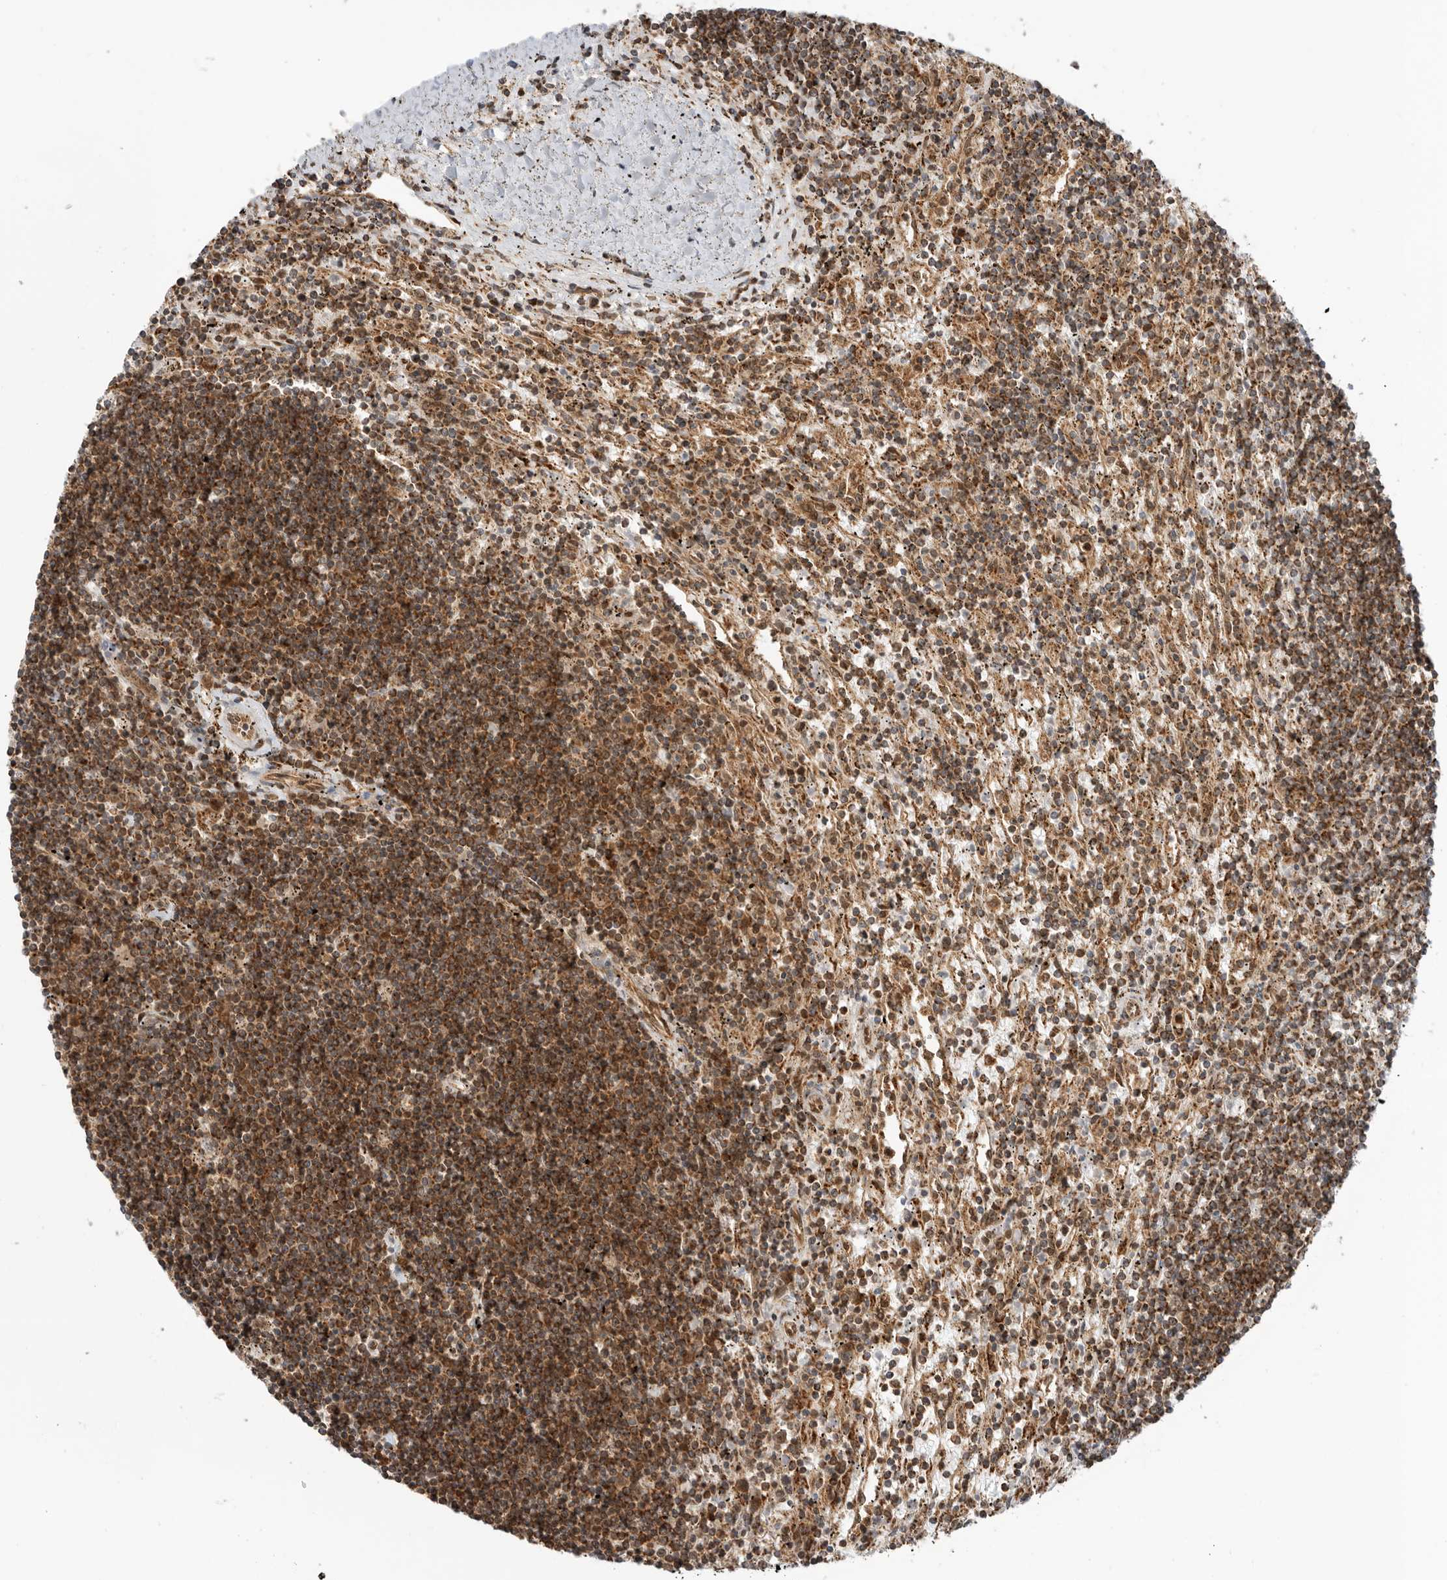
{"staining": {"intensity": "strong", "quantity": ">75%", "location": "cytoplasmic/membranous"}, "tissue": "lymphoma", "cell_type": "Tumor cells", "image_type": "cancer", "snomed": [{"axis": "morphology", "description": "Malignant lymphoma, non-Hodgkin's type, Low grade"}, {"axis": "topography", "description": "Spleen"}], "caption": "Human lymphoma stained with a protein marker demonstrates strong staining in tumor cells.", "gene": "DCAF8", "patient": {"sex": "male", "age": 76}}